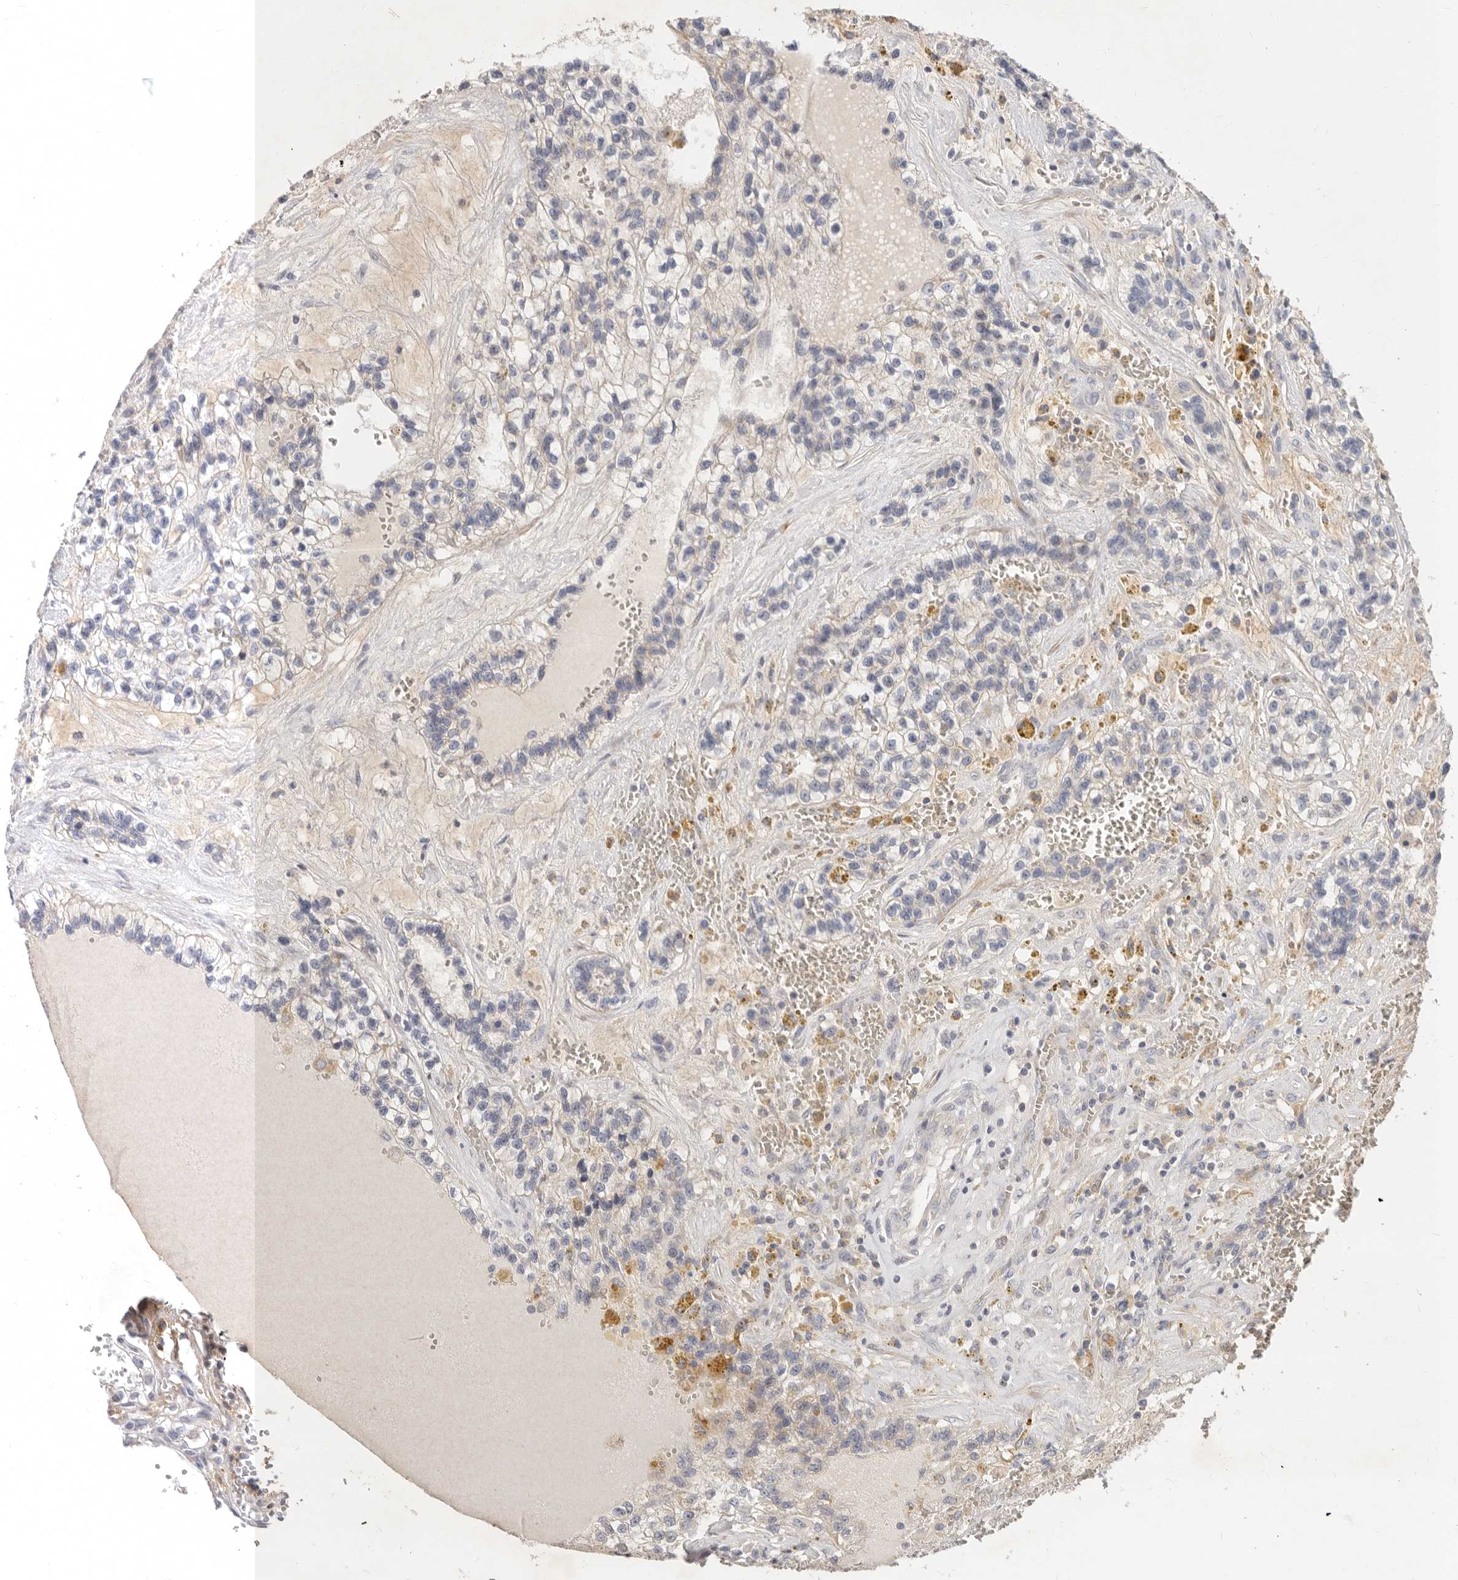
{"staining": {"intensity": "negative", "quantity": "none", "location": "none"}, "tissue": "renal cancer", "cell_type": "Tumor cells", "image_type": "cancer", "snomed": [{"axis": "morphology", "description": "Adenocarcinoma, NOS"}, {"axis": "topography", "description": "Kidney"}], "caption": "High power microscopy histopathology image of an immunohistochemistry histopathology image of renal adenocarcinoma, revealing no significant expression in tumor cells. (DAB (3,3'-diaminobenzidine) immunohistochemistry (IHC) with hematoxylin counter stain).", "gene": "TFB2M", "patient": {"sex": "female", "age": 57}}